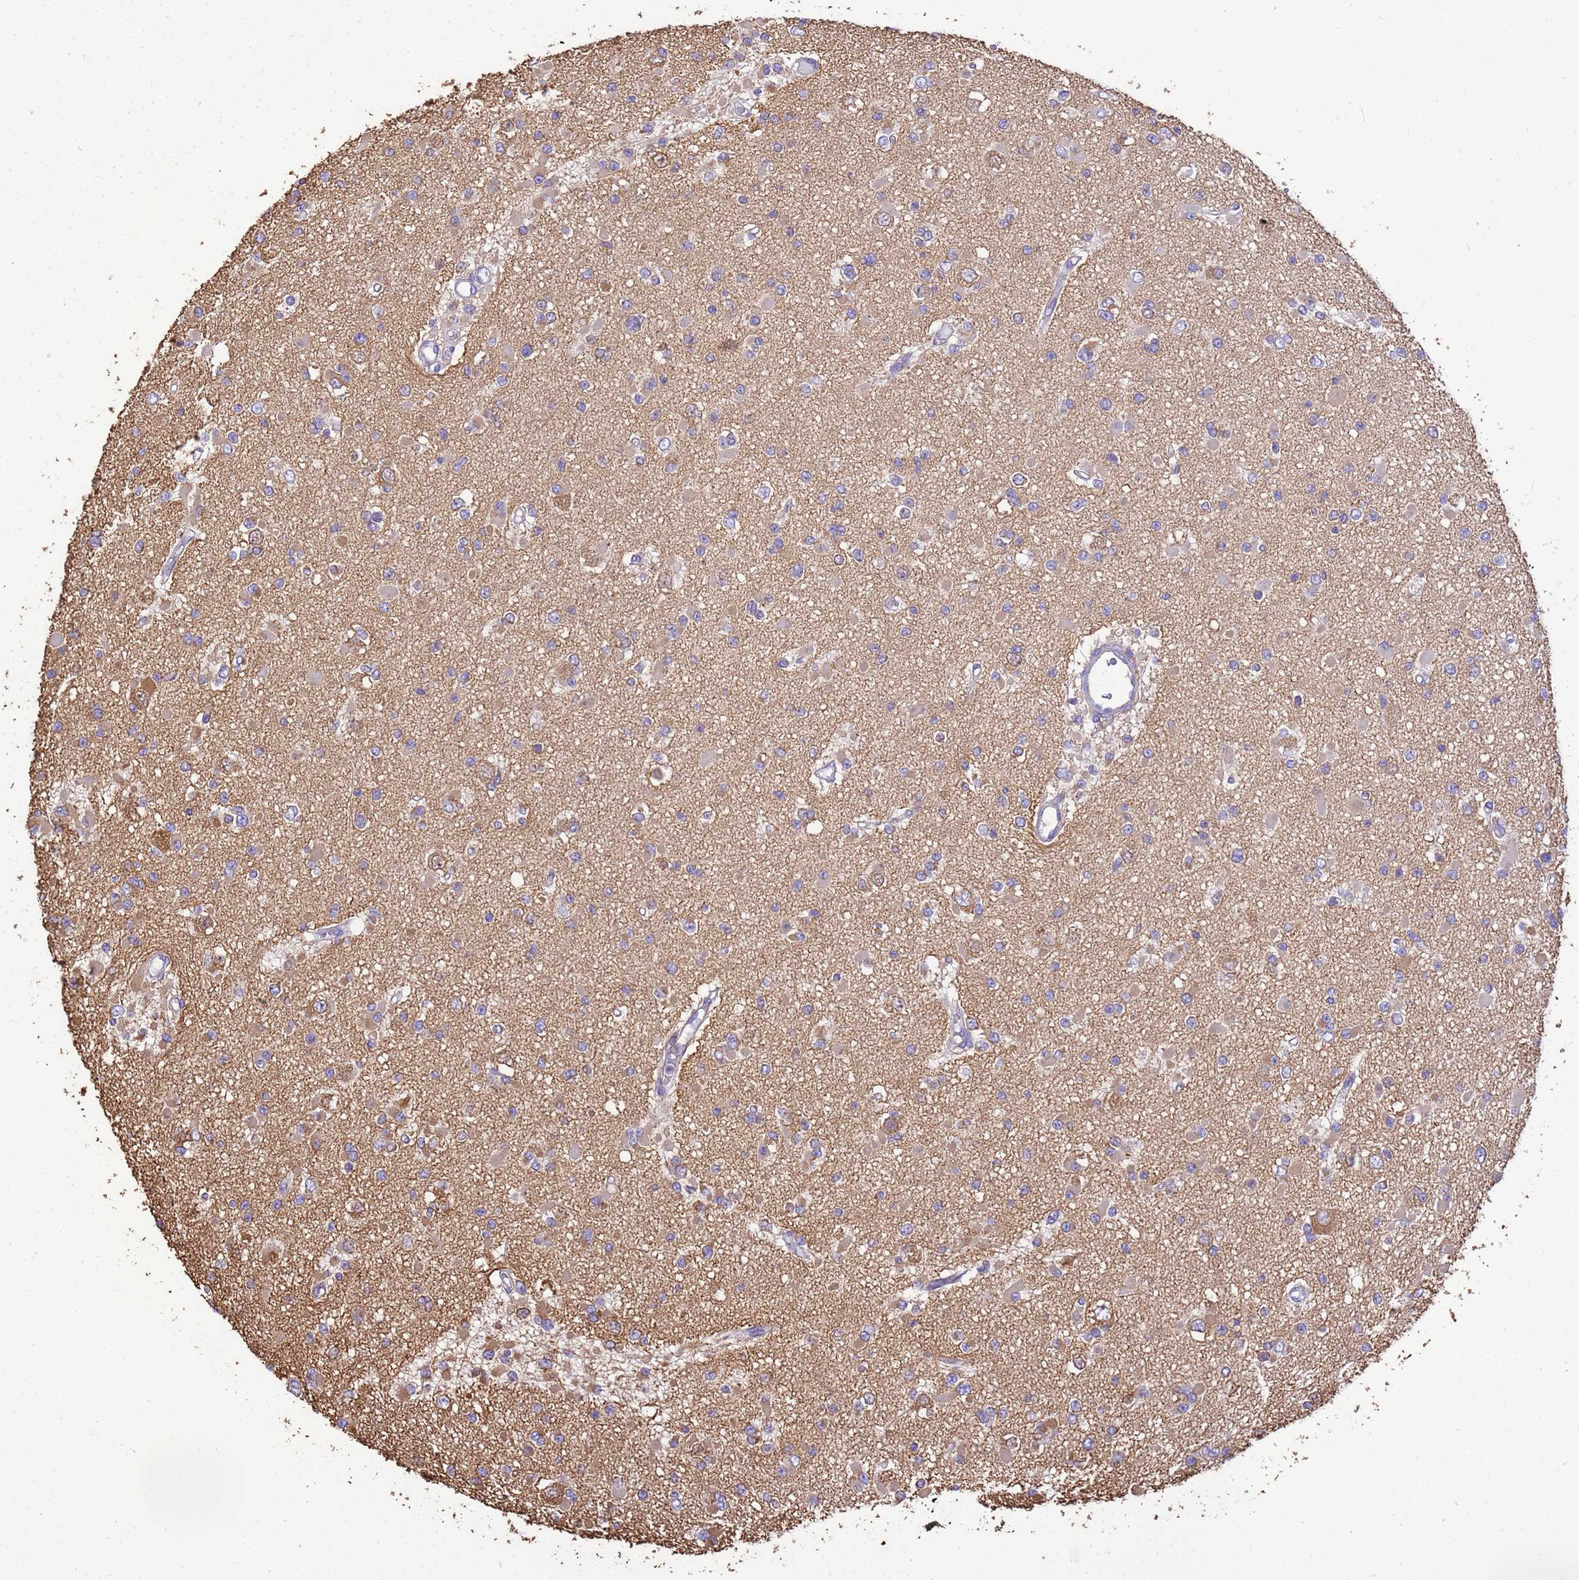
{"staining": {"intensity": "moderate", "quantity": "<25%", "location": "cytoplasmic/membranous"}, "tissue": "glioma", "cell_type": "Tumor cells", "image_type": "cancer", "snomed": [{"axis": "morphology", "description": "Glioma, malignant, Low grade"}, {"axis": "topography", "description": "Brain"}], "caption": "Malignant glioma (low-grade) stained for a protein exhibits moderate cytoplasmic/membranous positivity in tumor cells.", "gene": "TUBB1", "patient": {"sex": "female", "age": 22}}